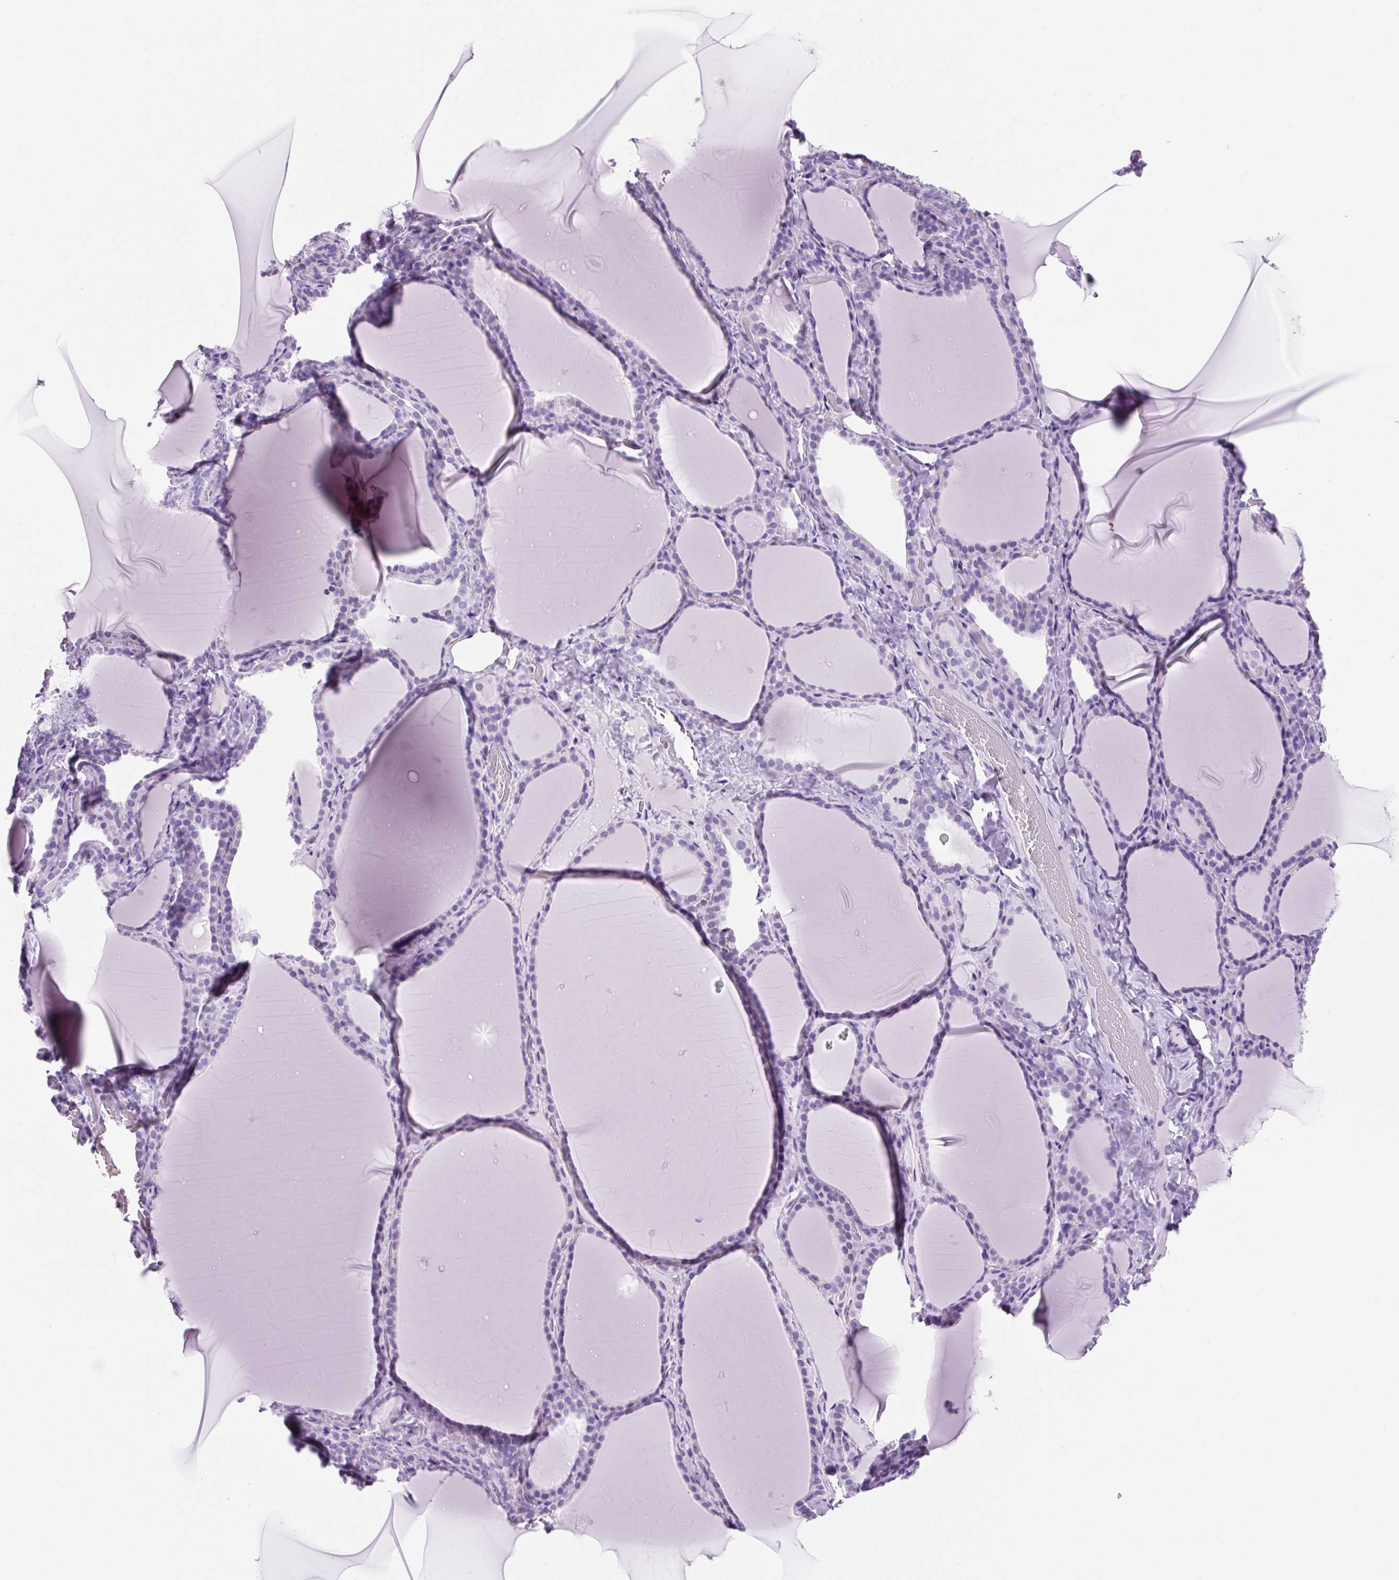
{"staining": {"intensity": "negative", "quantity": "none", "location": "none"}, "tissue": "thyroid gland", "cell_type": "Glandular cells", "image_type": "normal", "snomed": [{"axis": "morphology", "description": "Normal tissue, NOS"}, {"axis": "topography", "description": "Thyroid gland"}], "caption": "Immunohistochemistry image of benign thyroid gland: thyroid gland stained with DAB exhibits no significant protein expression in glandular cells. (Immunohistochemistry, brightfield microscopy, high magnification).", "gene": "VPREB1", "patient": {"sex": "female", "age": 22}}